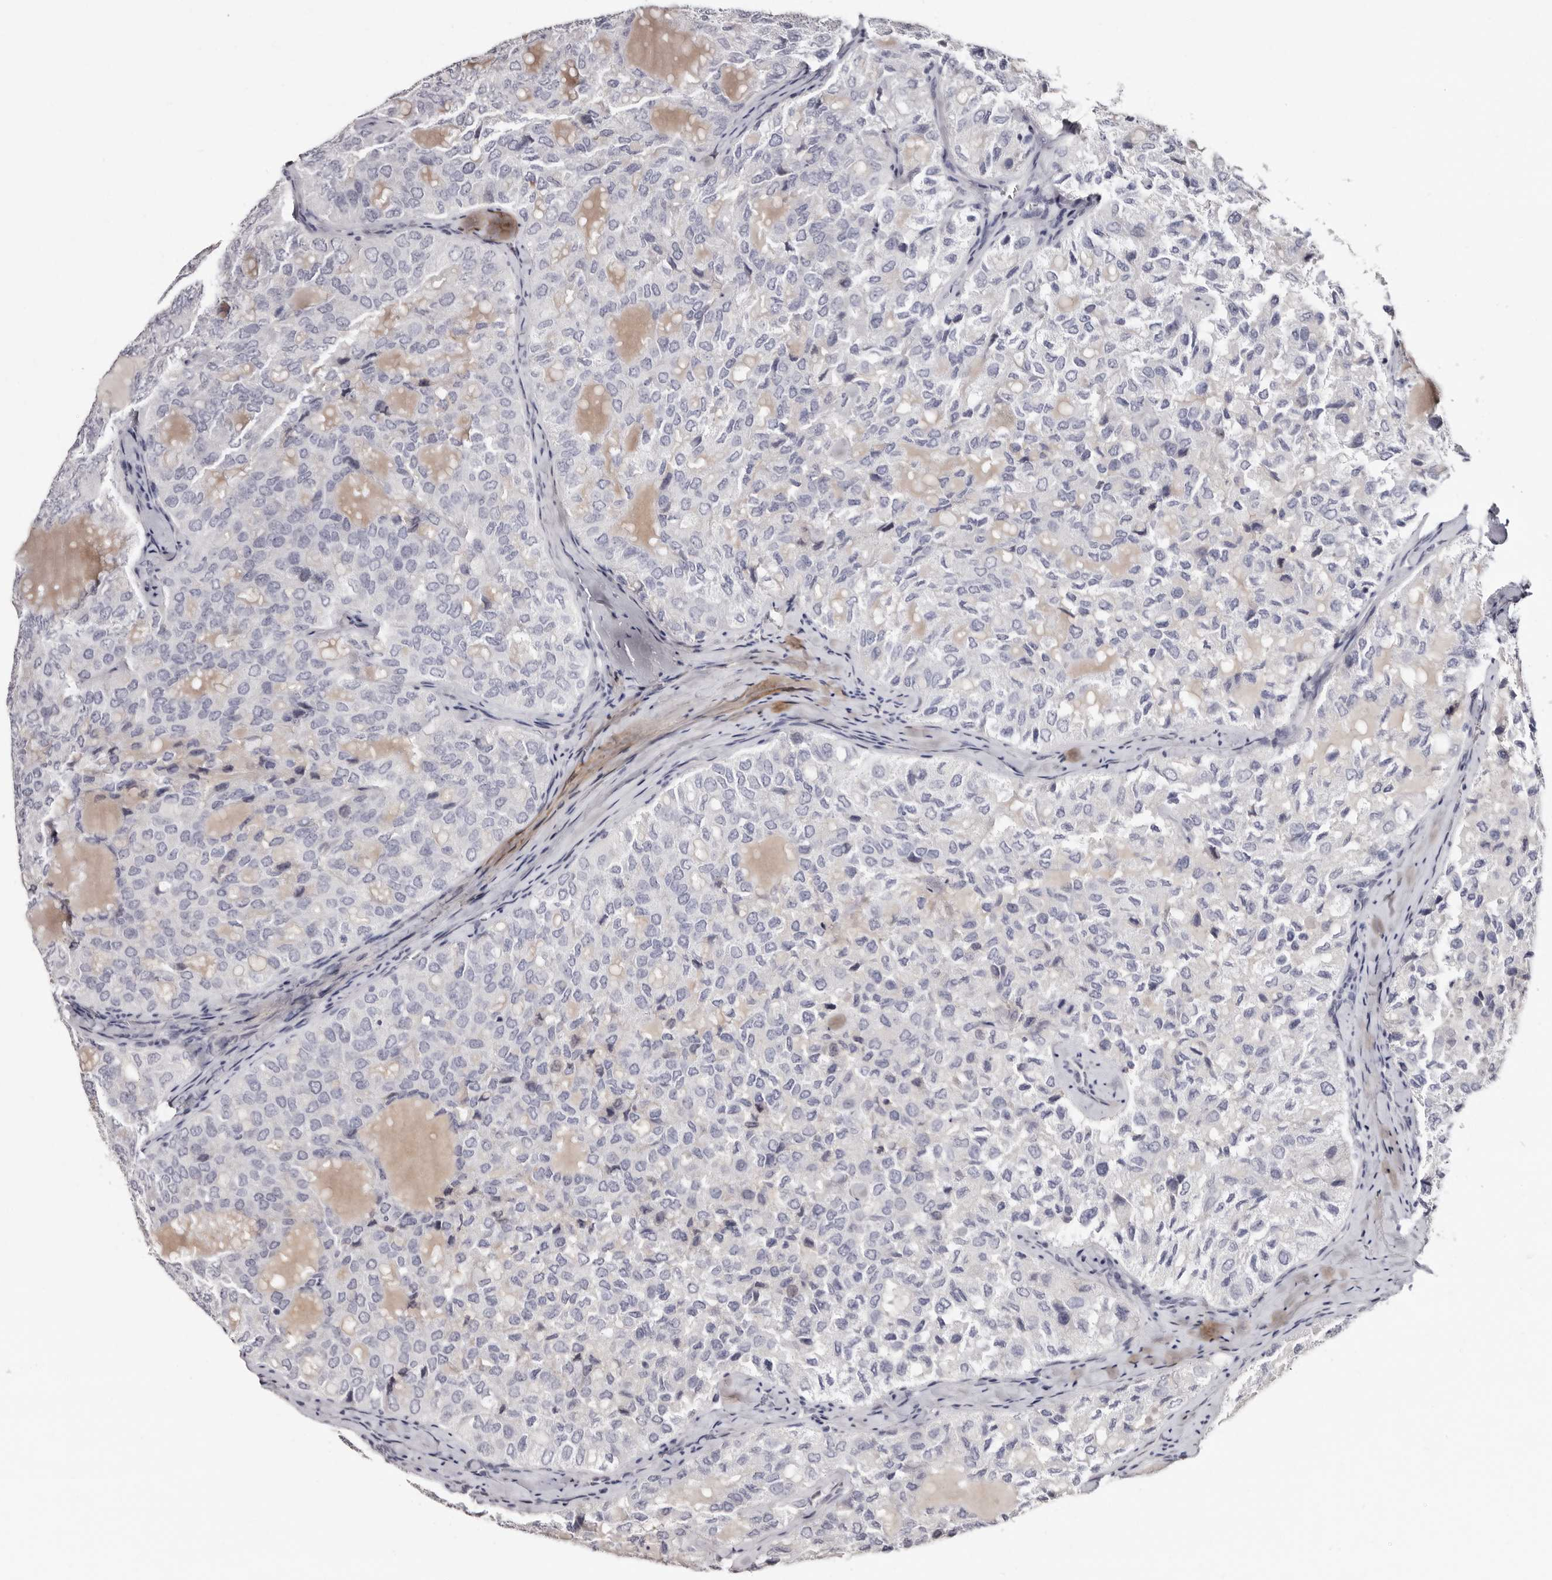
{"staining": {"intensity": "negative", "quantity": "none", "location": "none"}, "tissue": "thyroid cancer", "cell_type": "Tumor cells", "image_type": "cancer", "snomed": [{"axis": "morphology", "description": "Follicular adenoma carcinoma, NOS"}, {"axis": "topography", "description": "Thyroid gland"}], "caption": "Immunohistochemical staining of follicular adenoma carcinoma (thyroid) shows no significant positivity in tumor cells. (DAB (3,3'-diaminobenzidine) IHC, high magnification).", "gene": "TBC1D22B", "patient": {"sex": "male", "age": 75}}